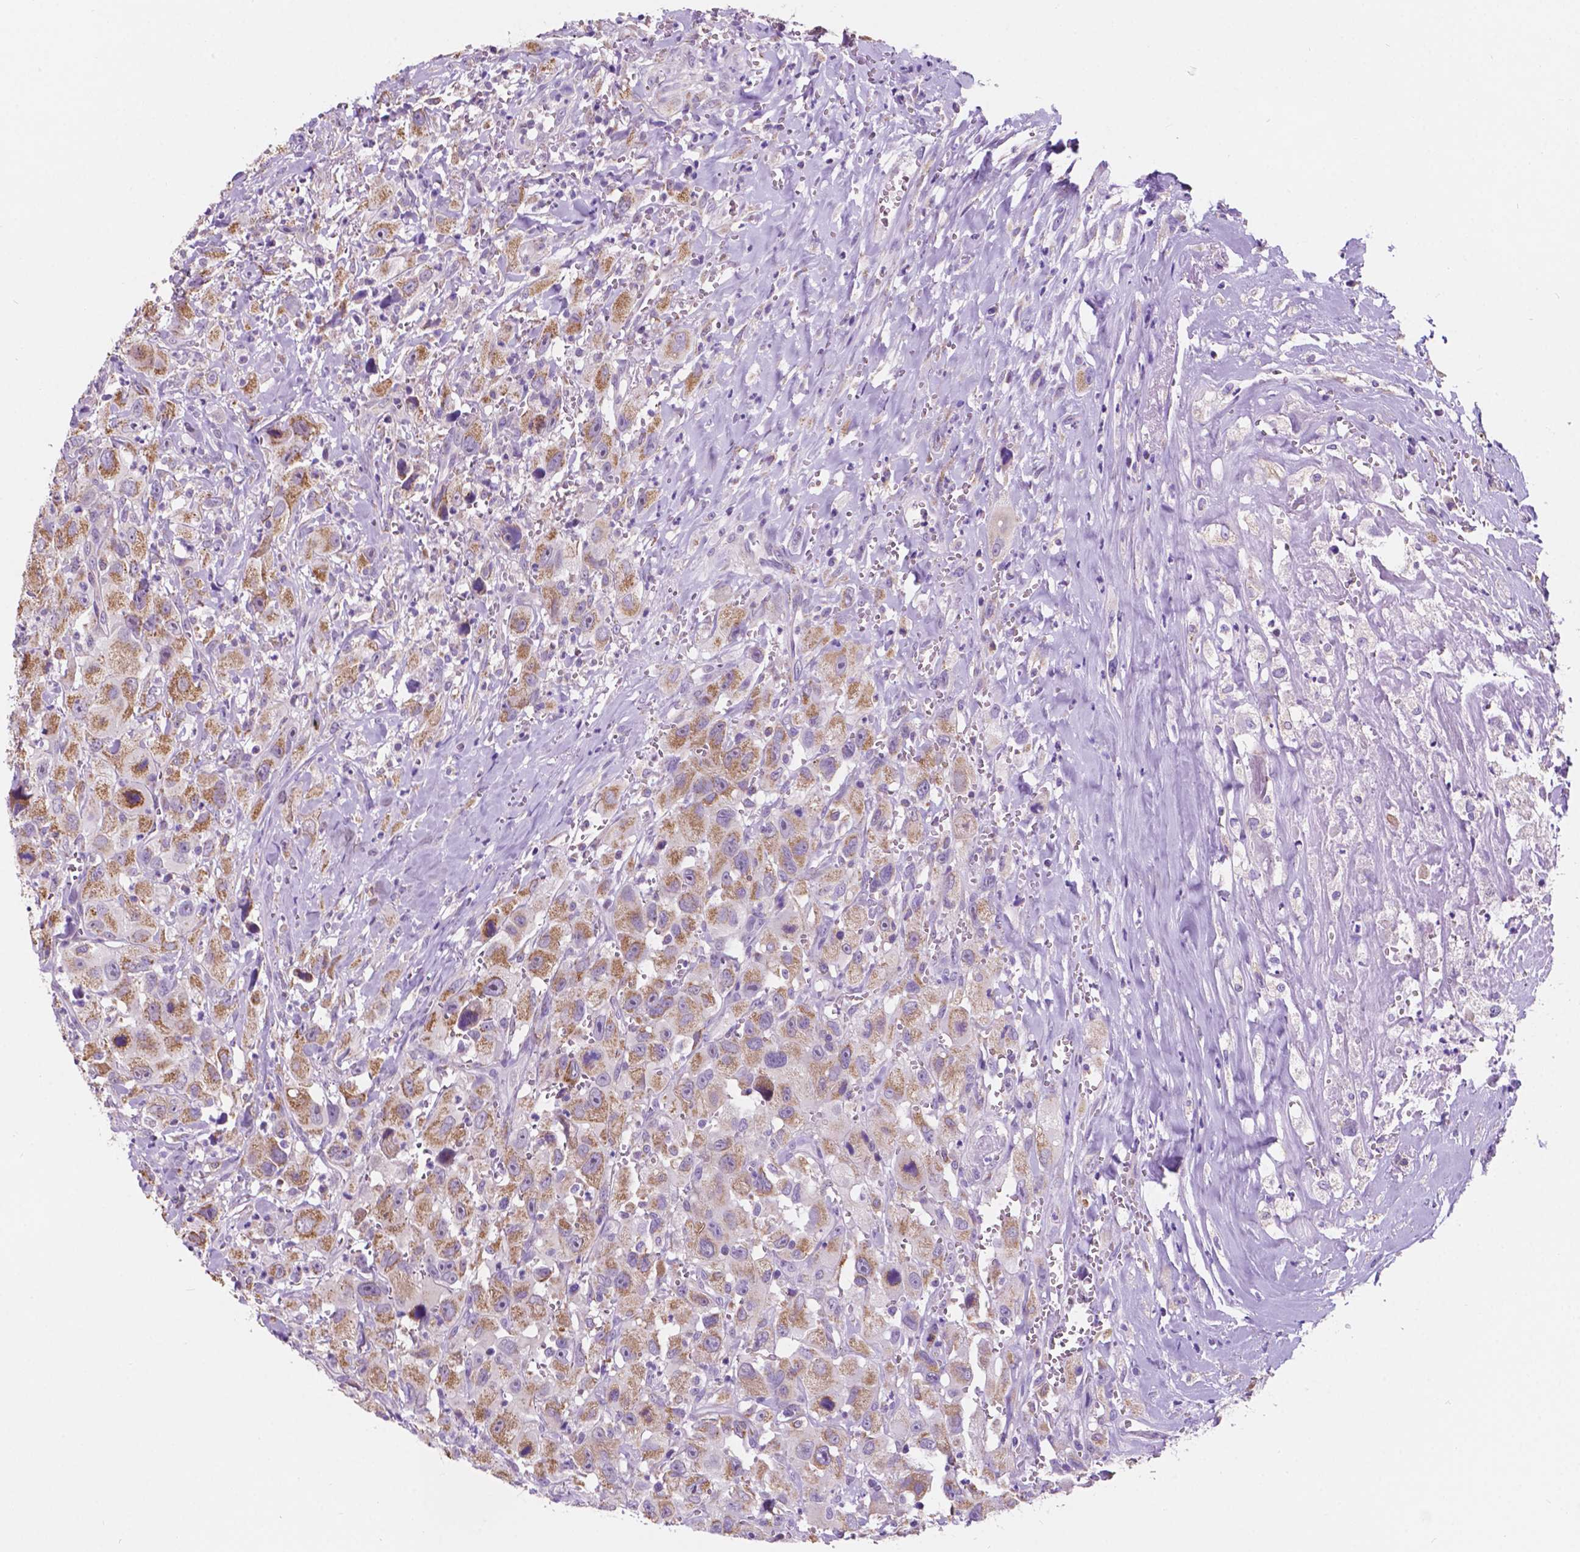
{"staining": {"intensity": "moderate", "quantity": "25%-75%", "location": "cytoplasmic/membranous"}, "tissue": "head and neck cancer", "cell_type": "Tumor cells", "image_type": "cancer", "snomed": [{"axis": "morphology", "description": "Squamous cell carcinoma, NOS"}, {"axis": "morphology", "description": "Squamous cell carcinoma, metastatic, NOS"}, {"axis": "topography", "description": "Oral tissue"}, {"axis": "topography", "description": "Head-Neck"}], "caption": "Immunohistochemistry of human head and neck metastatic squamous cell carcinoma displays medium levels of moderate cytoplasmic/membranous positivity in about 25%-75% of tumor cells.", "gene": "TRPV5", "patient": {"sex": "female", "age": 85}}